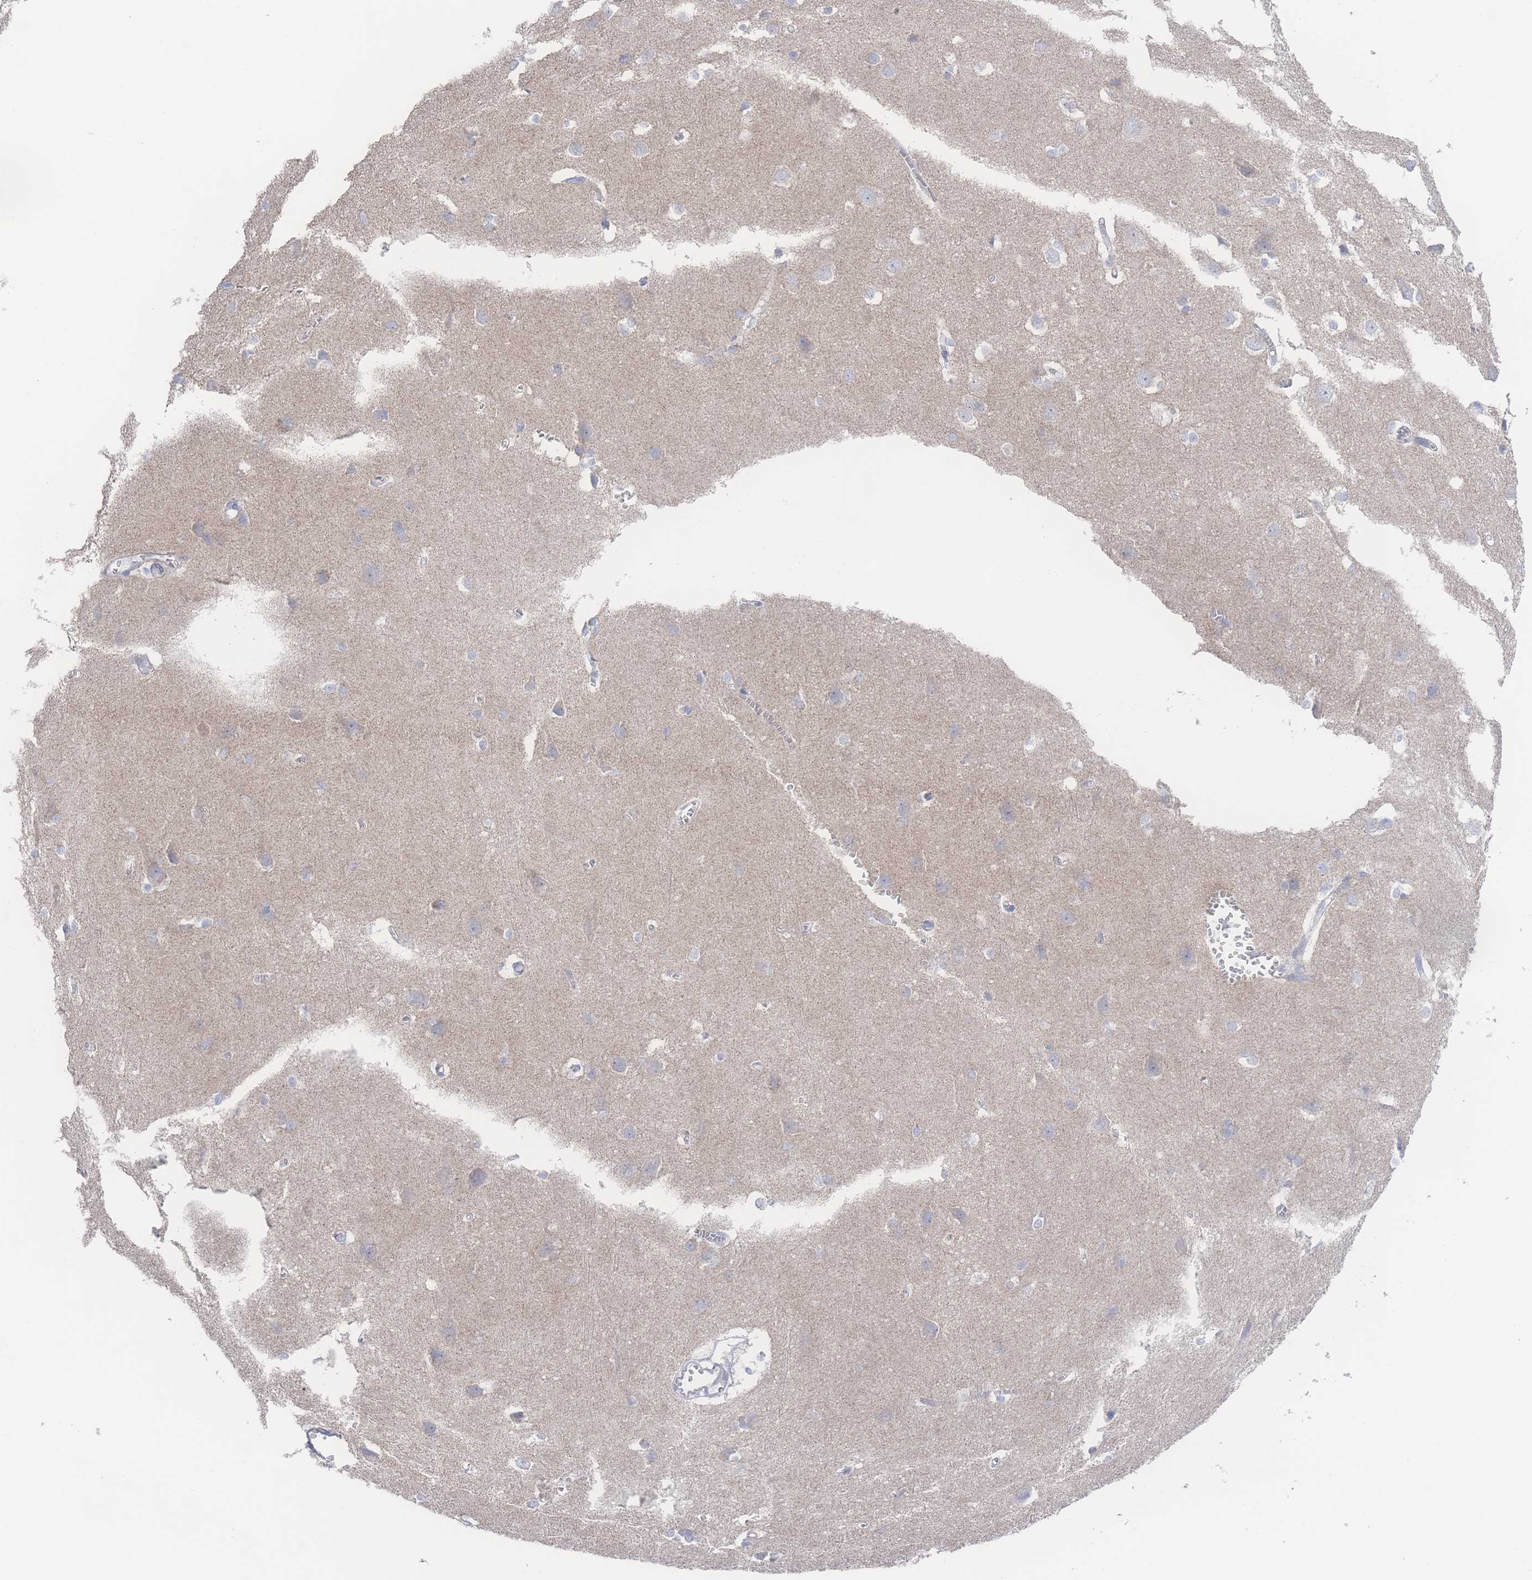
{"staining": {"intensity": "negative", "quantity": "none", "location": "none"}, "tissue": "cerebral cortex", "cell_type": "Endothelial cells", "image_type": "normal", "snomed": [{"axis": "morphology", "description": "Normal tissue, NOS"}, {"axis": "topography", "description": "Cerebral cortex"}], "caption": "Immunohistochemistry (IHC) micrograph of unremarkable human cerebral cortex stained for a protein (brown), which reveals no expression in endothelial cells.", "gene": "SNPH", "patient": {"sex": "male", "age": 37}}